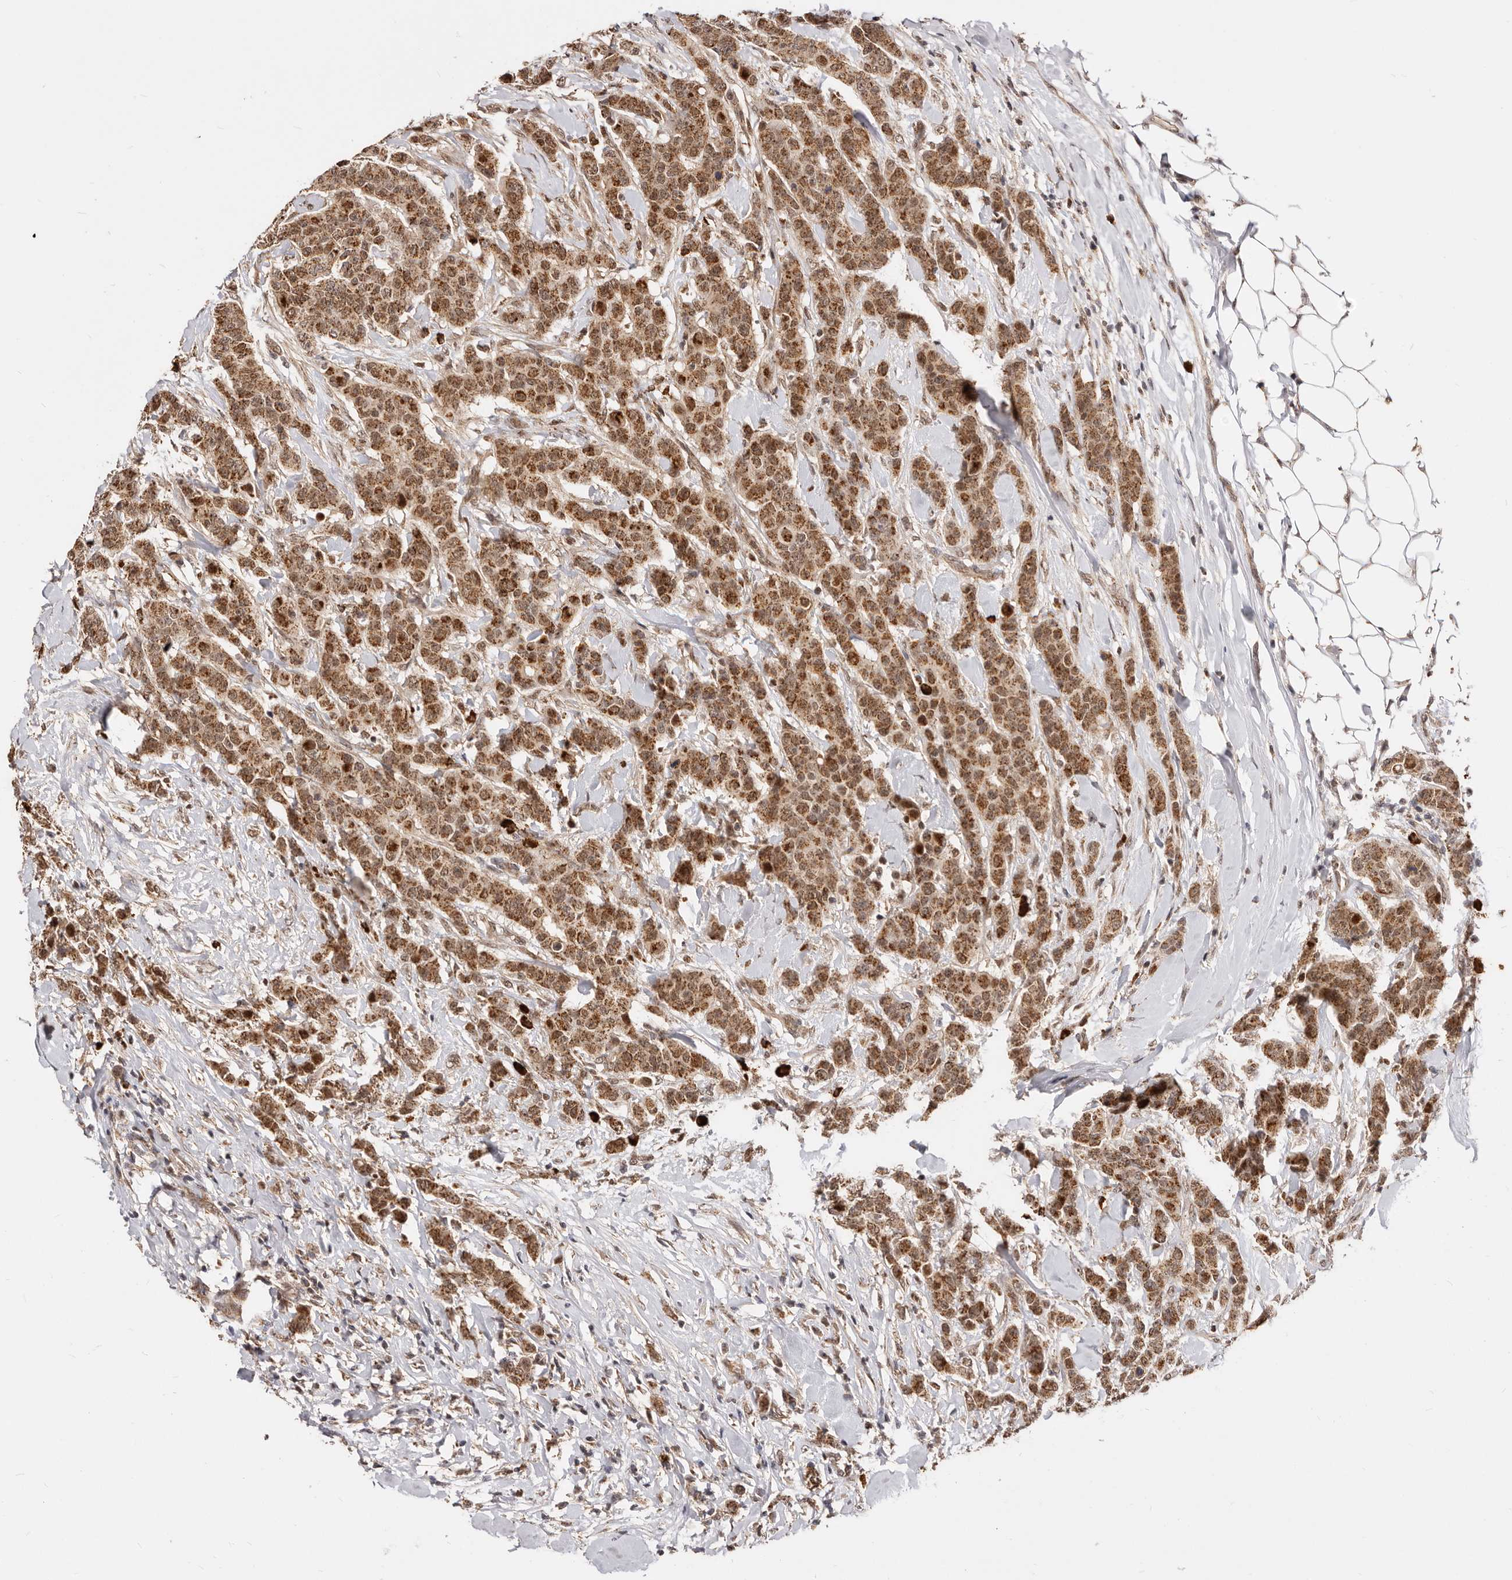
{"staining": {"intensity": "strong", "quantity": ">75%", "location": "cytoplasmic/membranous,nuclear"}, "tissue": "breast cancer", "cell_type": "Tumor cells", "image_type": "cancer", "snomed": [{"axis": "morphology", "description": "Duct carcinoma"}, {"axis": "topography", "description": "Breast"}], "caption": "DAB immunohistochemical staining of breast intraductal carcinoma exhibits strong cytoplasmic/membranous and nuclear protein expression in about >75% of tumor cells.", "gene": "SEC14L1", "patient": {"sex": "female", "age": 40}}